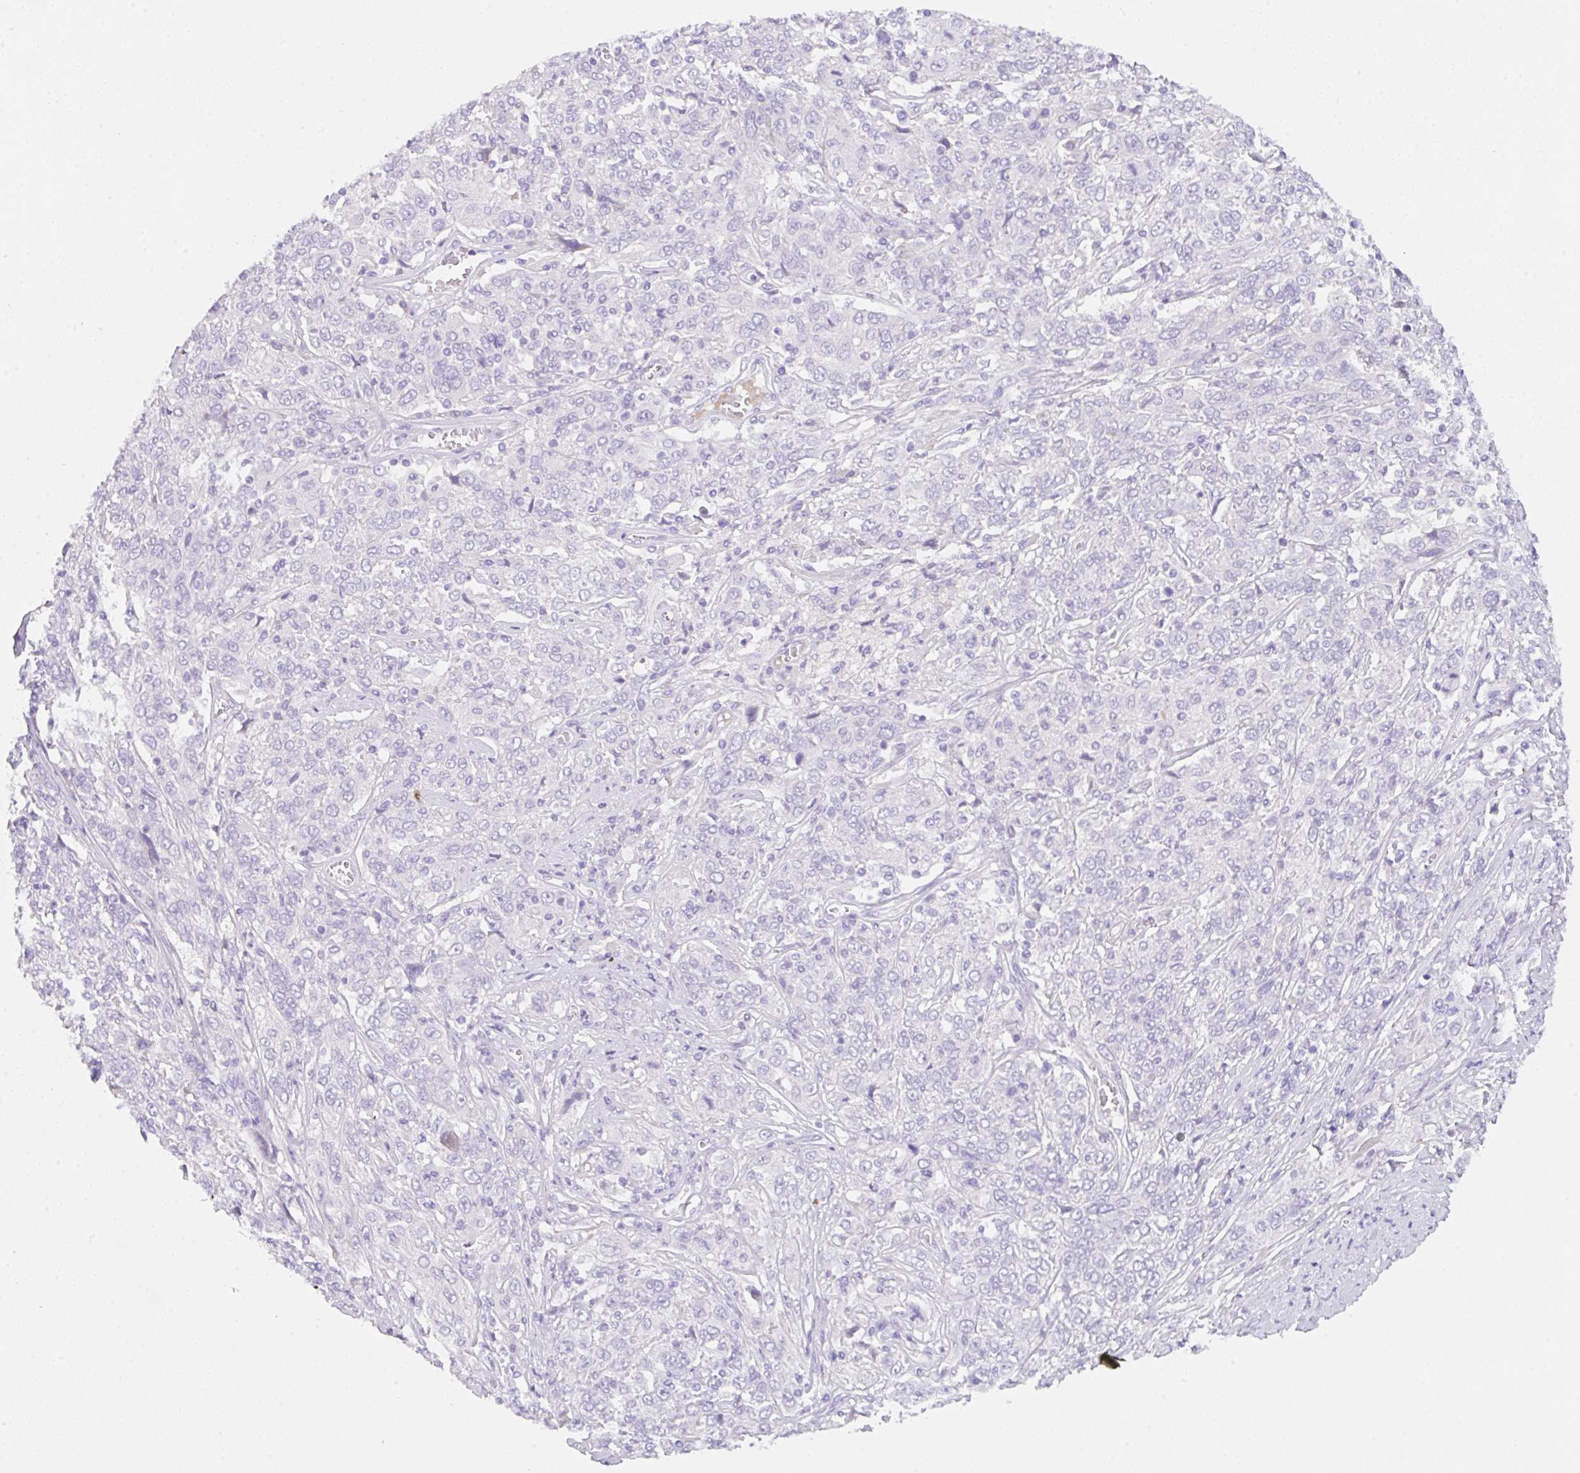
{"staining": {"intensity": "negative", "quantity": "none", "location": "none"}, "tissue": "cervical cancer", "cell_type": "Tumor cells", "image_type": "cancer", "snomed": [{"axis": "morphology", "description": "Squamous cell carcinoma, NOS"}, {"axis": "topography", "description": "Cervix"}], "caption": "Immunohistochemical staining of human cervical cancer (squamous cell carcinoma) reveals no significant positivity in tumor cells. (DAB (3,3'-diaminobenzidine) IHC, high magnification).", "gene": "KLK8", "patient": {"sex": "female", "age": 46}}